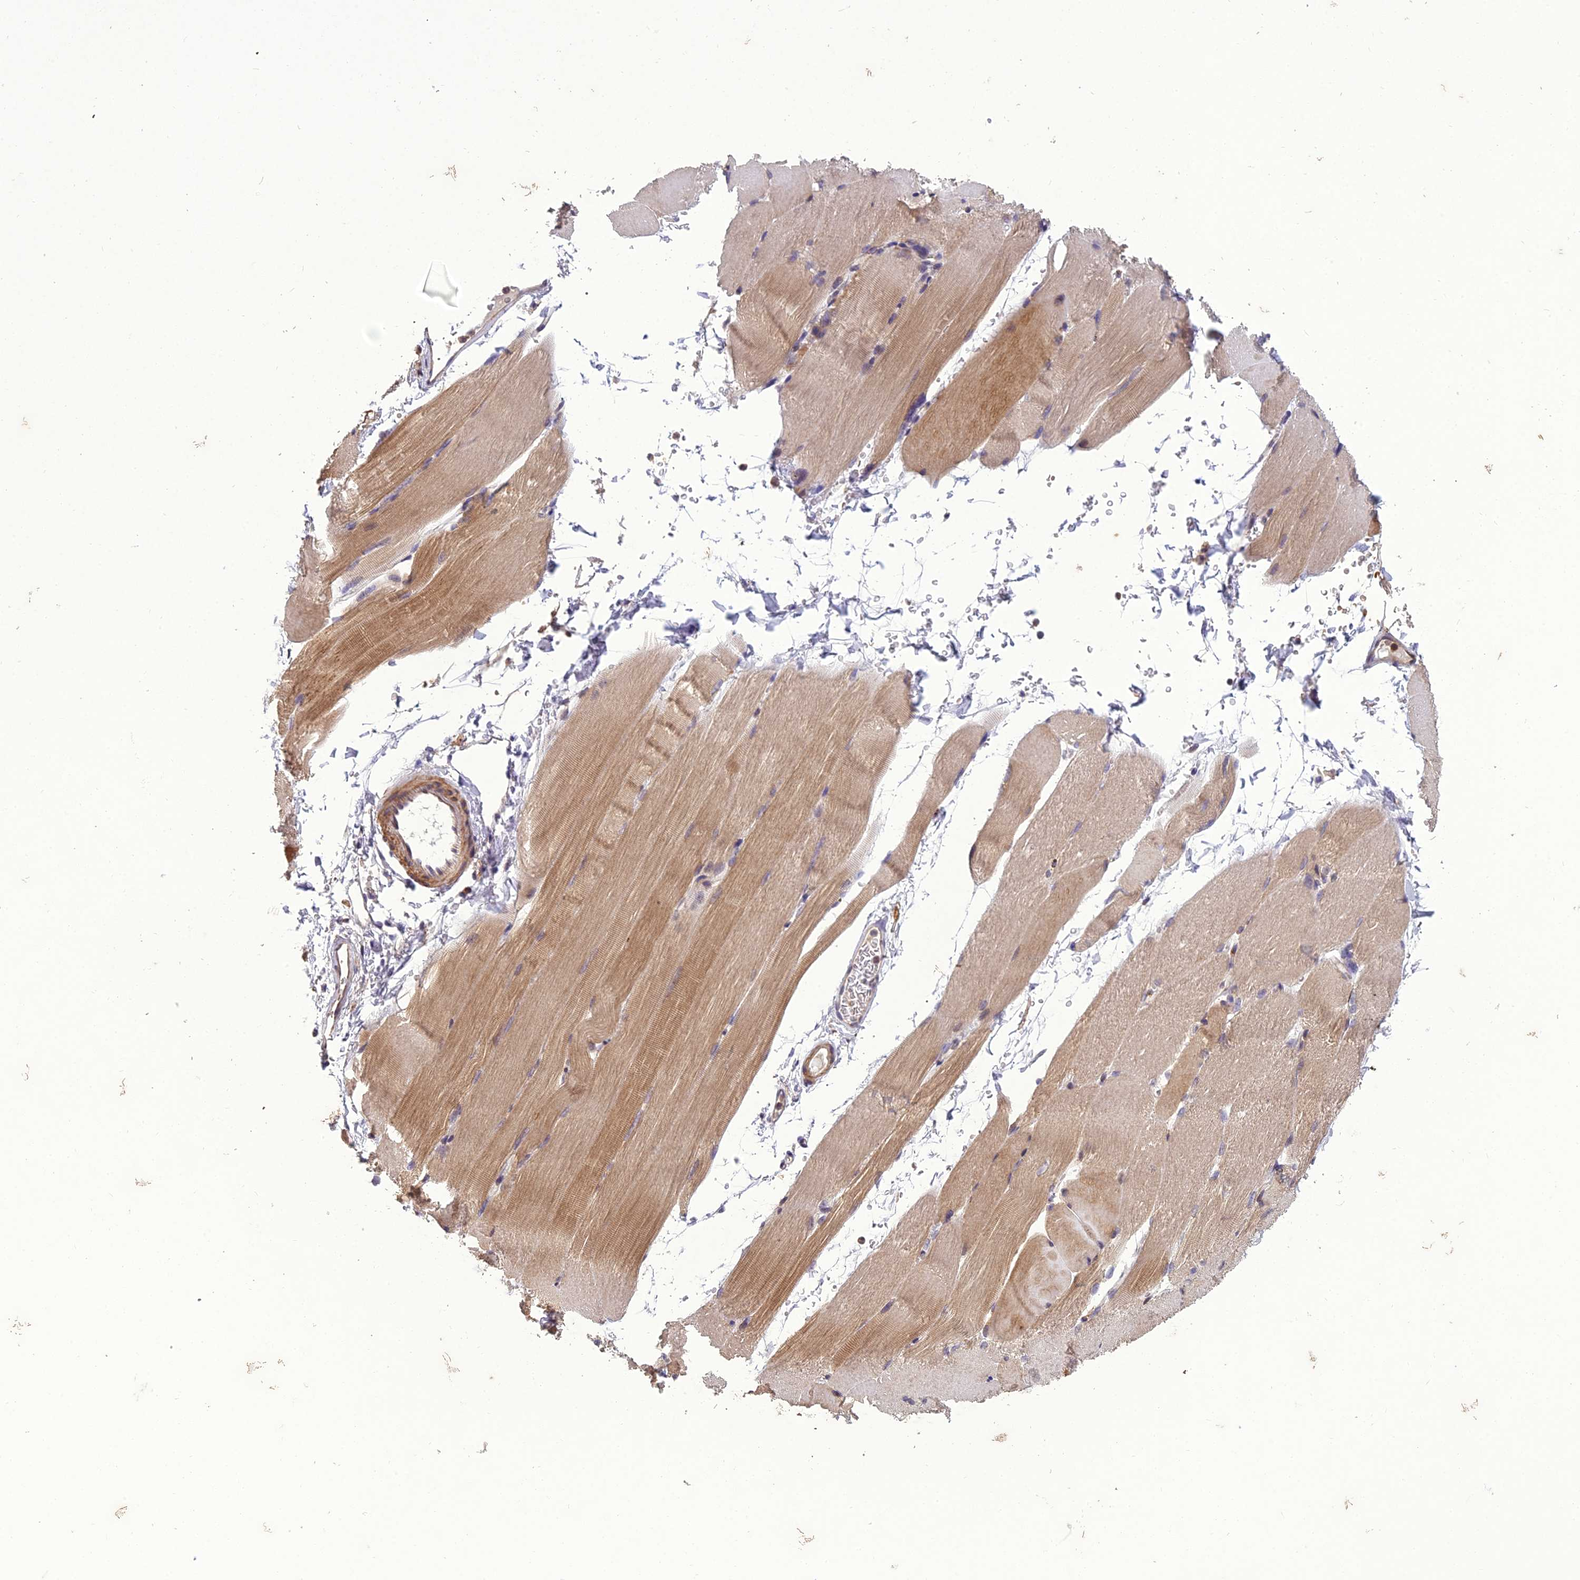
{"staining": {"intensity": "moderate", "quantity": ">75%", "location": "cytoplasmic/membranous"}, "tissue": "skeletal muscle", "cell_type": "Myocytes", "image_type": "normal", "snomed": [{"axis": "morphology", "description": "Normal tissue, NOS"}, {"axis": "topography", "description": "Skeletal muscle"}, {"axis": "topography", "description": "Parathyroid gland"}], "caption": "IHC of normal skeletal muscle displays medium levels of moderate cytoplasmic/membranous staining in approximately >75% of myocytes.", "gene": "CENPL", "patient": {"sex": "female", "age": 37}}